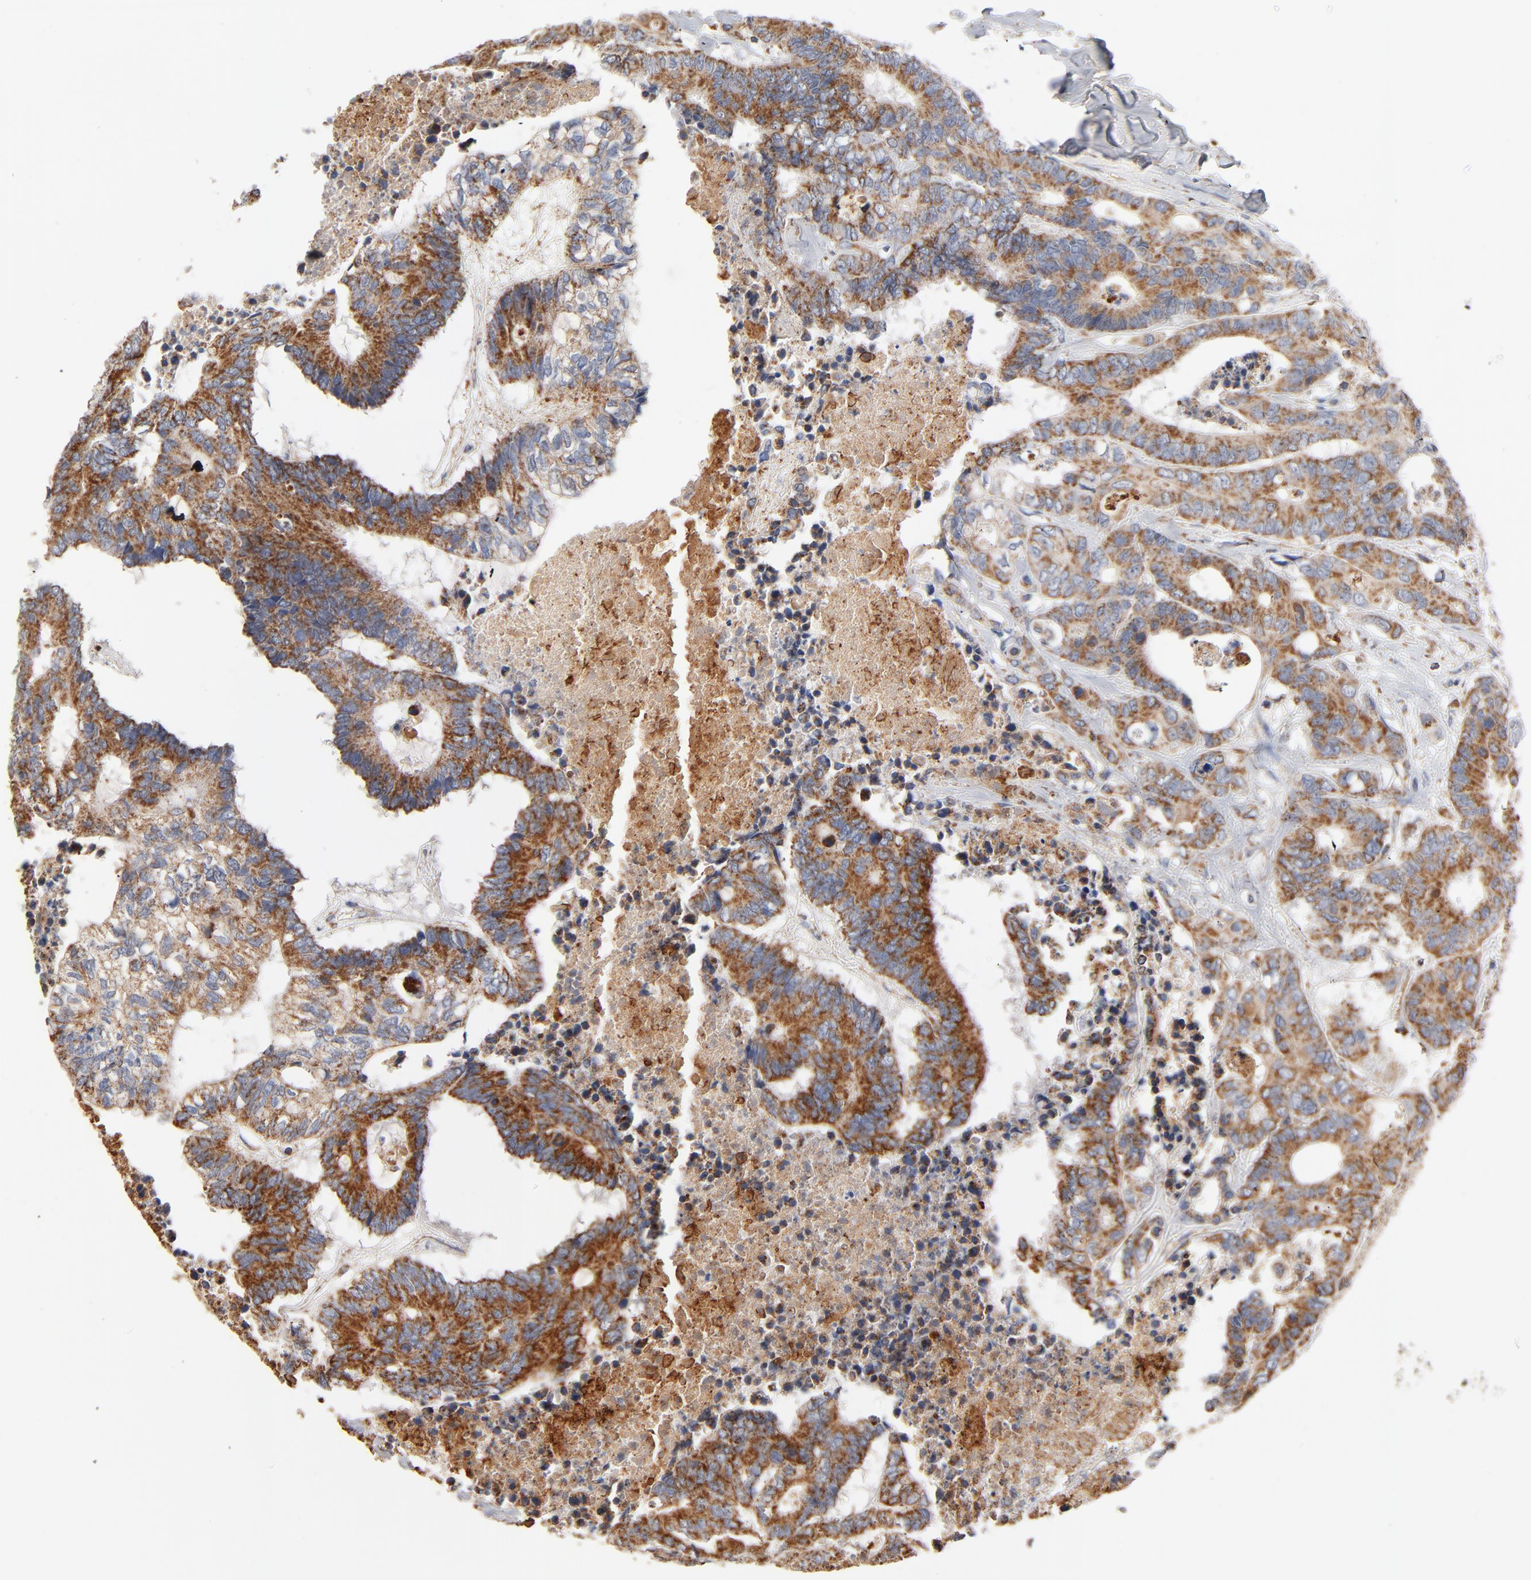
{"staining": {"intensity": "moderate", "quantity": ">75%", "location": "cytoplasmic/membranous"}, "tissue": "colorectal cancer", "cell_type": "Tumor cells", "image_type": "cancer", "snomed": [{"axis": "morphology", "description": "Adenocarcinoma, NOS"}, {"axis": "topography", "description": "Rectum"}], "caption": "High-magnification brightfield microscopy of adenocarcinoma (colorectal) stained with DAB (brown) and counterstained with hematoxylin (blue). tumor cells exhibit moderate cytoplasmic/membranous staining is identified in about>75% of cells.", "gene": "UQCRC1", "patient": {"sex": "male", "age": 55}}